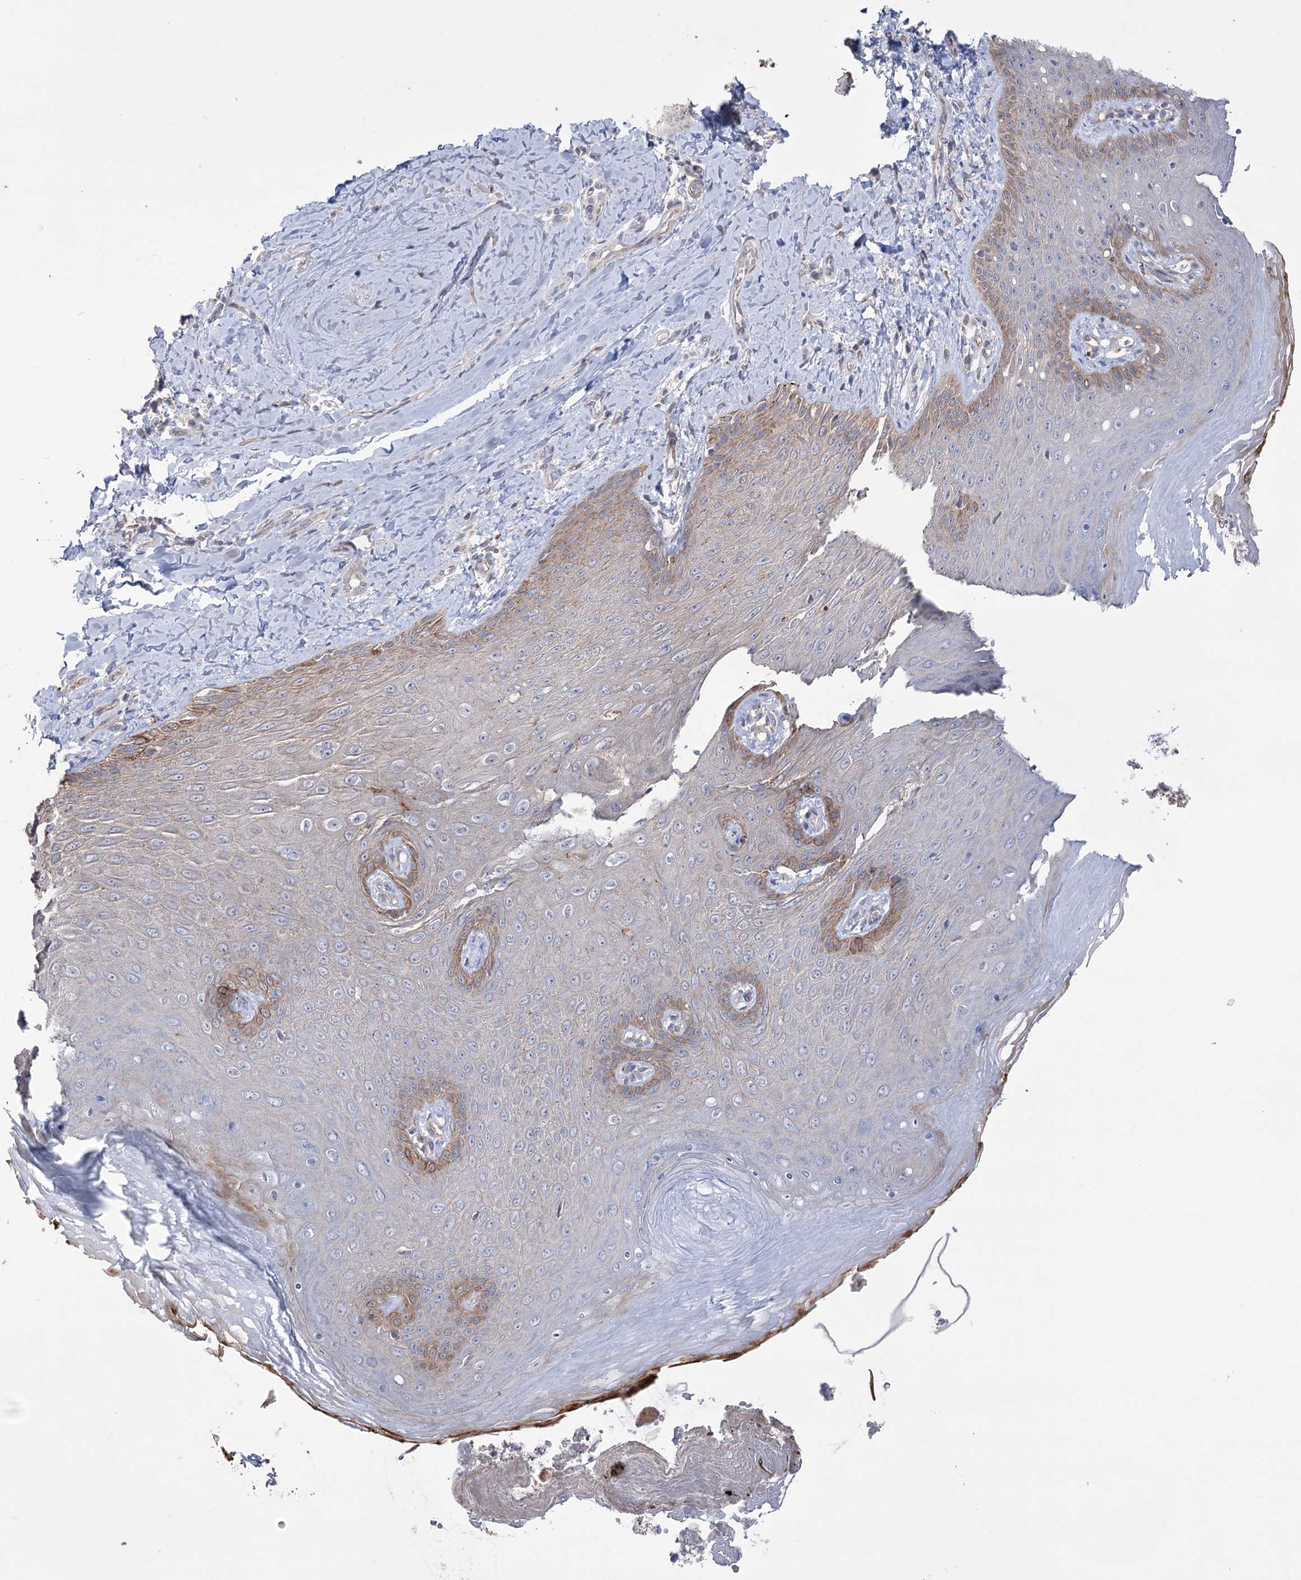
{"staining": {"intensity": "moderate", "quantity": "25%-75%", "location": "cytoplasmic/membranous"}, "tissue": "skin", "cell_type": "Epidermal cells", "image_type": "normal", "snomed": [{"axis": "morphology", "description": "Normal tissue, NOS"}, {"axis": "topography", "description": "Anal"}], "caption": "Skin stained for a protein (brown) exhibits moderate cytoplasmic/membranous positive staining in approximately 25%-75% of epidermal cells.", "gene": "TRIM71", "patient": {"sex": "male", "age": 78}}